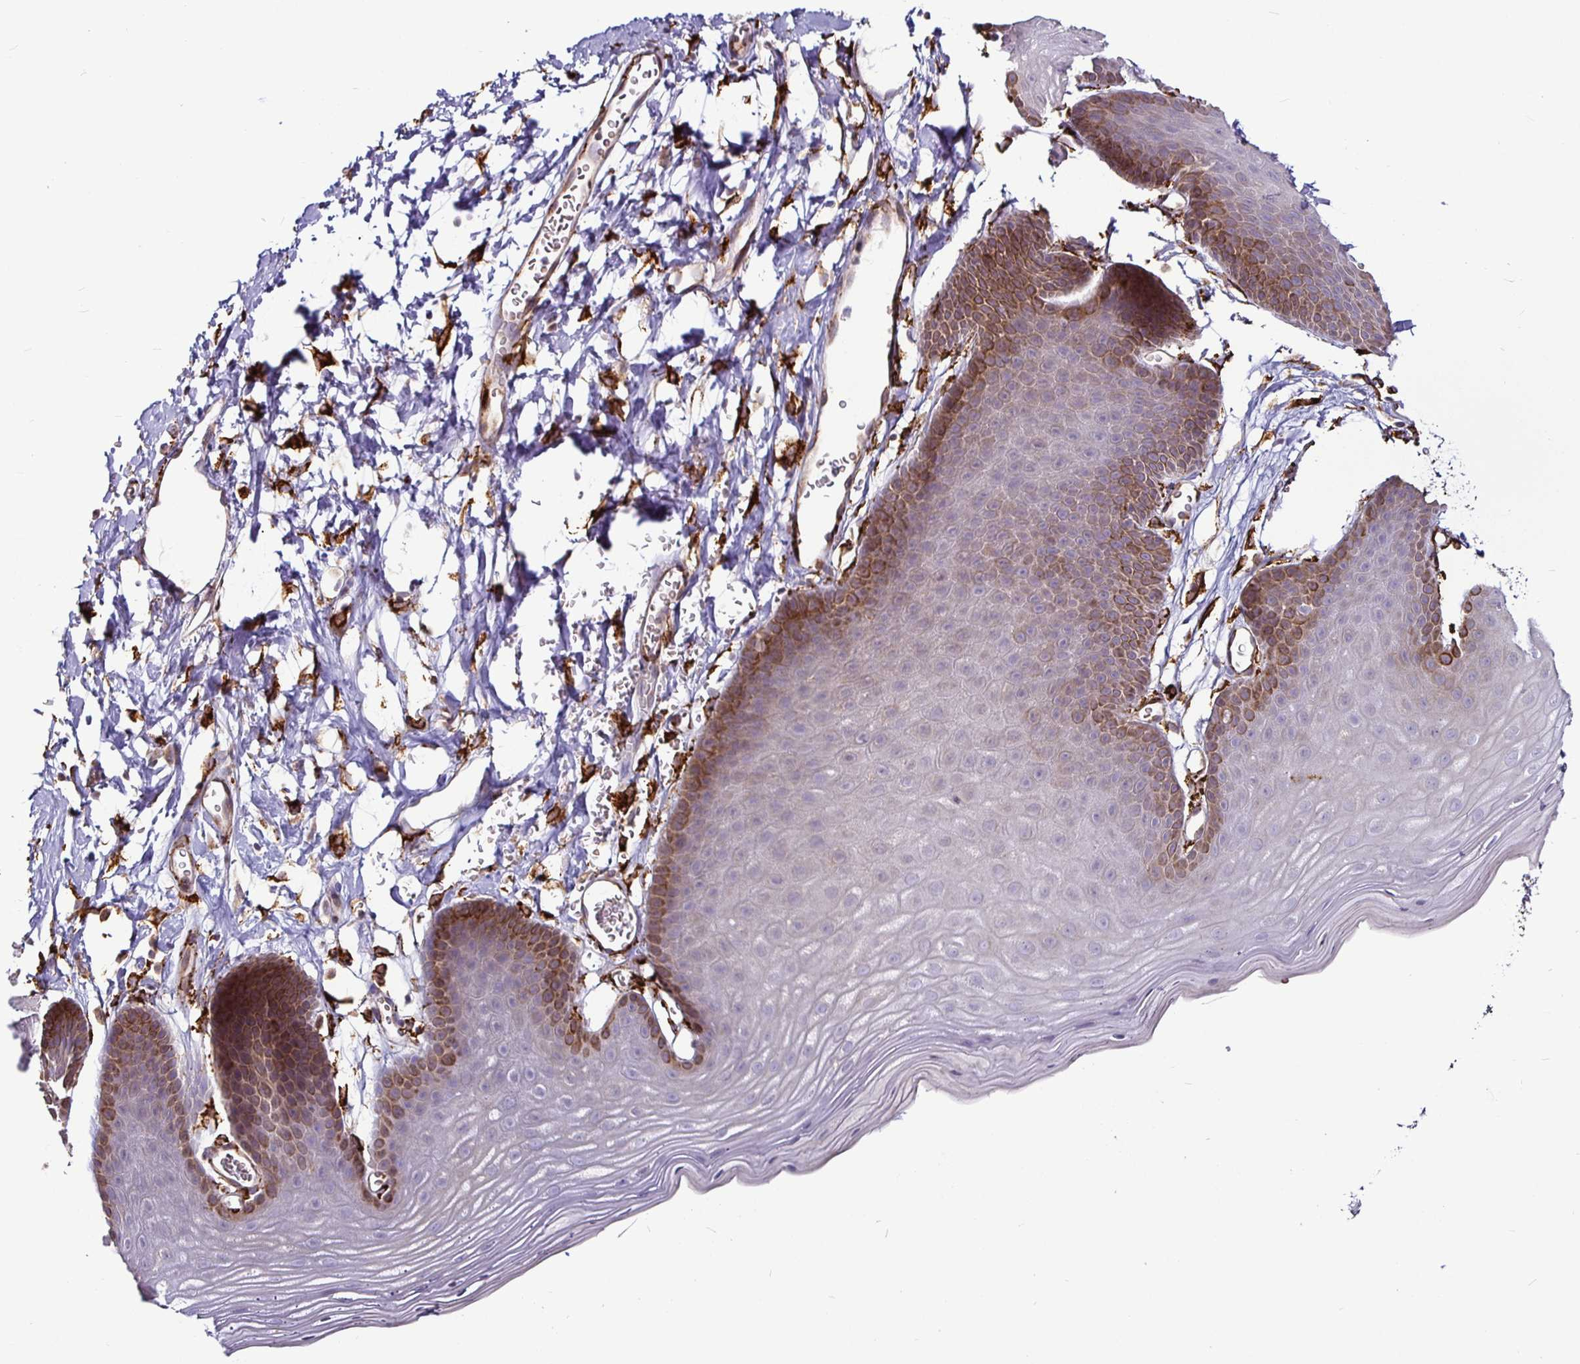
{"staining": {"intensity": "moderate", "quantity": "<25%", "location": "cytoplasmic/membranous"}, "tissue": "skin", "cell_type": "Epidermal cells", "image_type": "normal", "snomed": [{"axis": "morphology", "description": "Normal tissue, NOS"}, {"axis": "topography", "description": "Anal"}], "caption": "Brown immunohistochemical staining in benign human skin reveals moderate cytoplasmic/membranous expression in about <25% of epidermal cells. The staining was performed using DAB (3,3'-diaminobenzidine) to visualize the protein expression in brown, while the nuclei were stained in blue with hematoxylin (Magnification: 20x).", "gene": "P4HA2", "patient": {"sex": "male", "age": 53}}